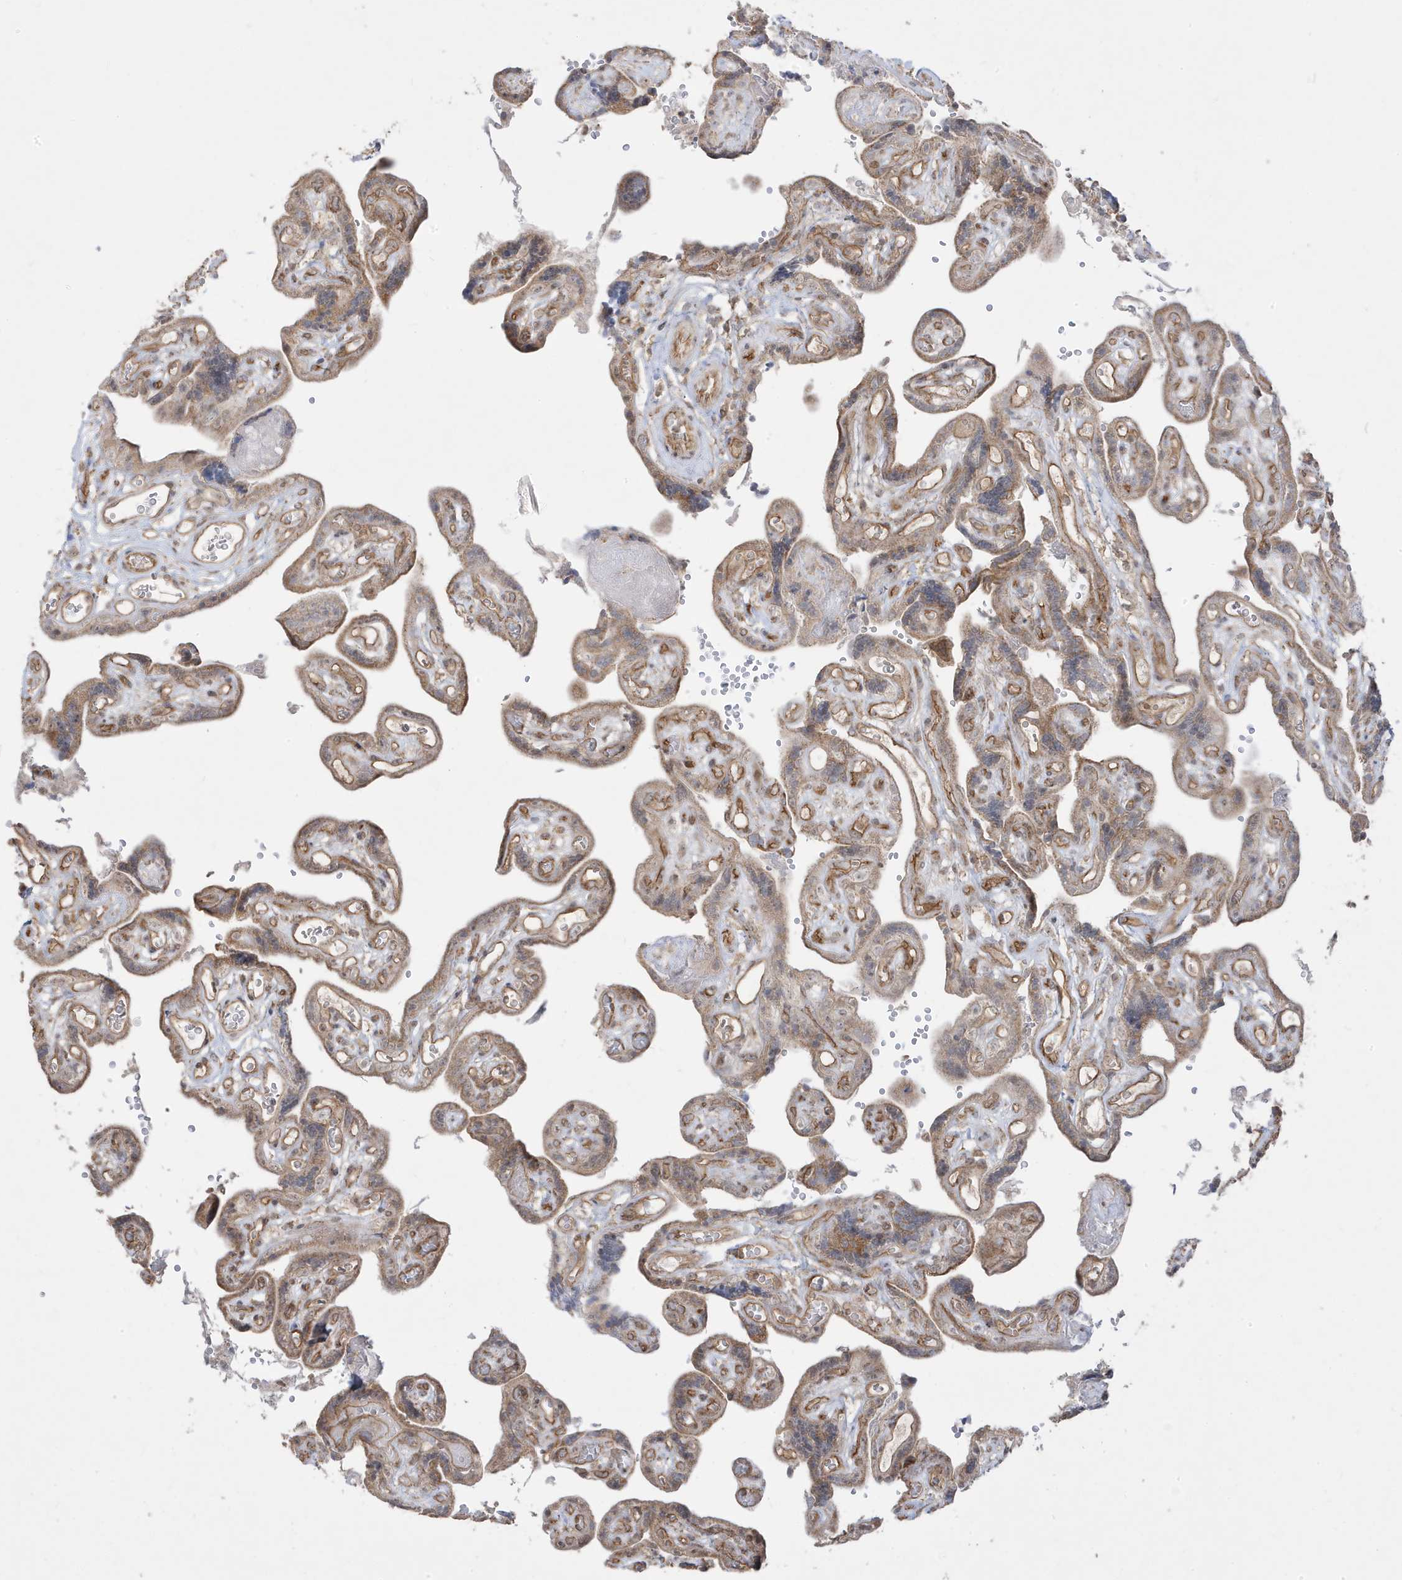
{"staining": {"intensity": "moderate", "quantity": ">75%", "location": "cytoplasmic/membranous"}, "tissue": "placenta", "cell_type": "Decidual cells", "image_type": "normal", "snomed": [{"axis": "morphology", "description": "Normal tissue, NOS"}, {"axis": "topography", "description": "Placenta"}], "caption": "Immunohistochemistry of benign placenta displays medium levels of moderate cytoplasmic/membranous expression in about >75% of decidual cells.", "gene": "DNAJC12", "patient": {"sex": "female", "age": 30}}